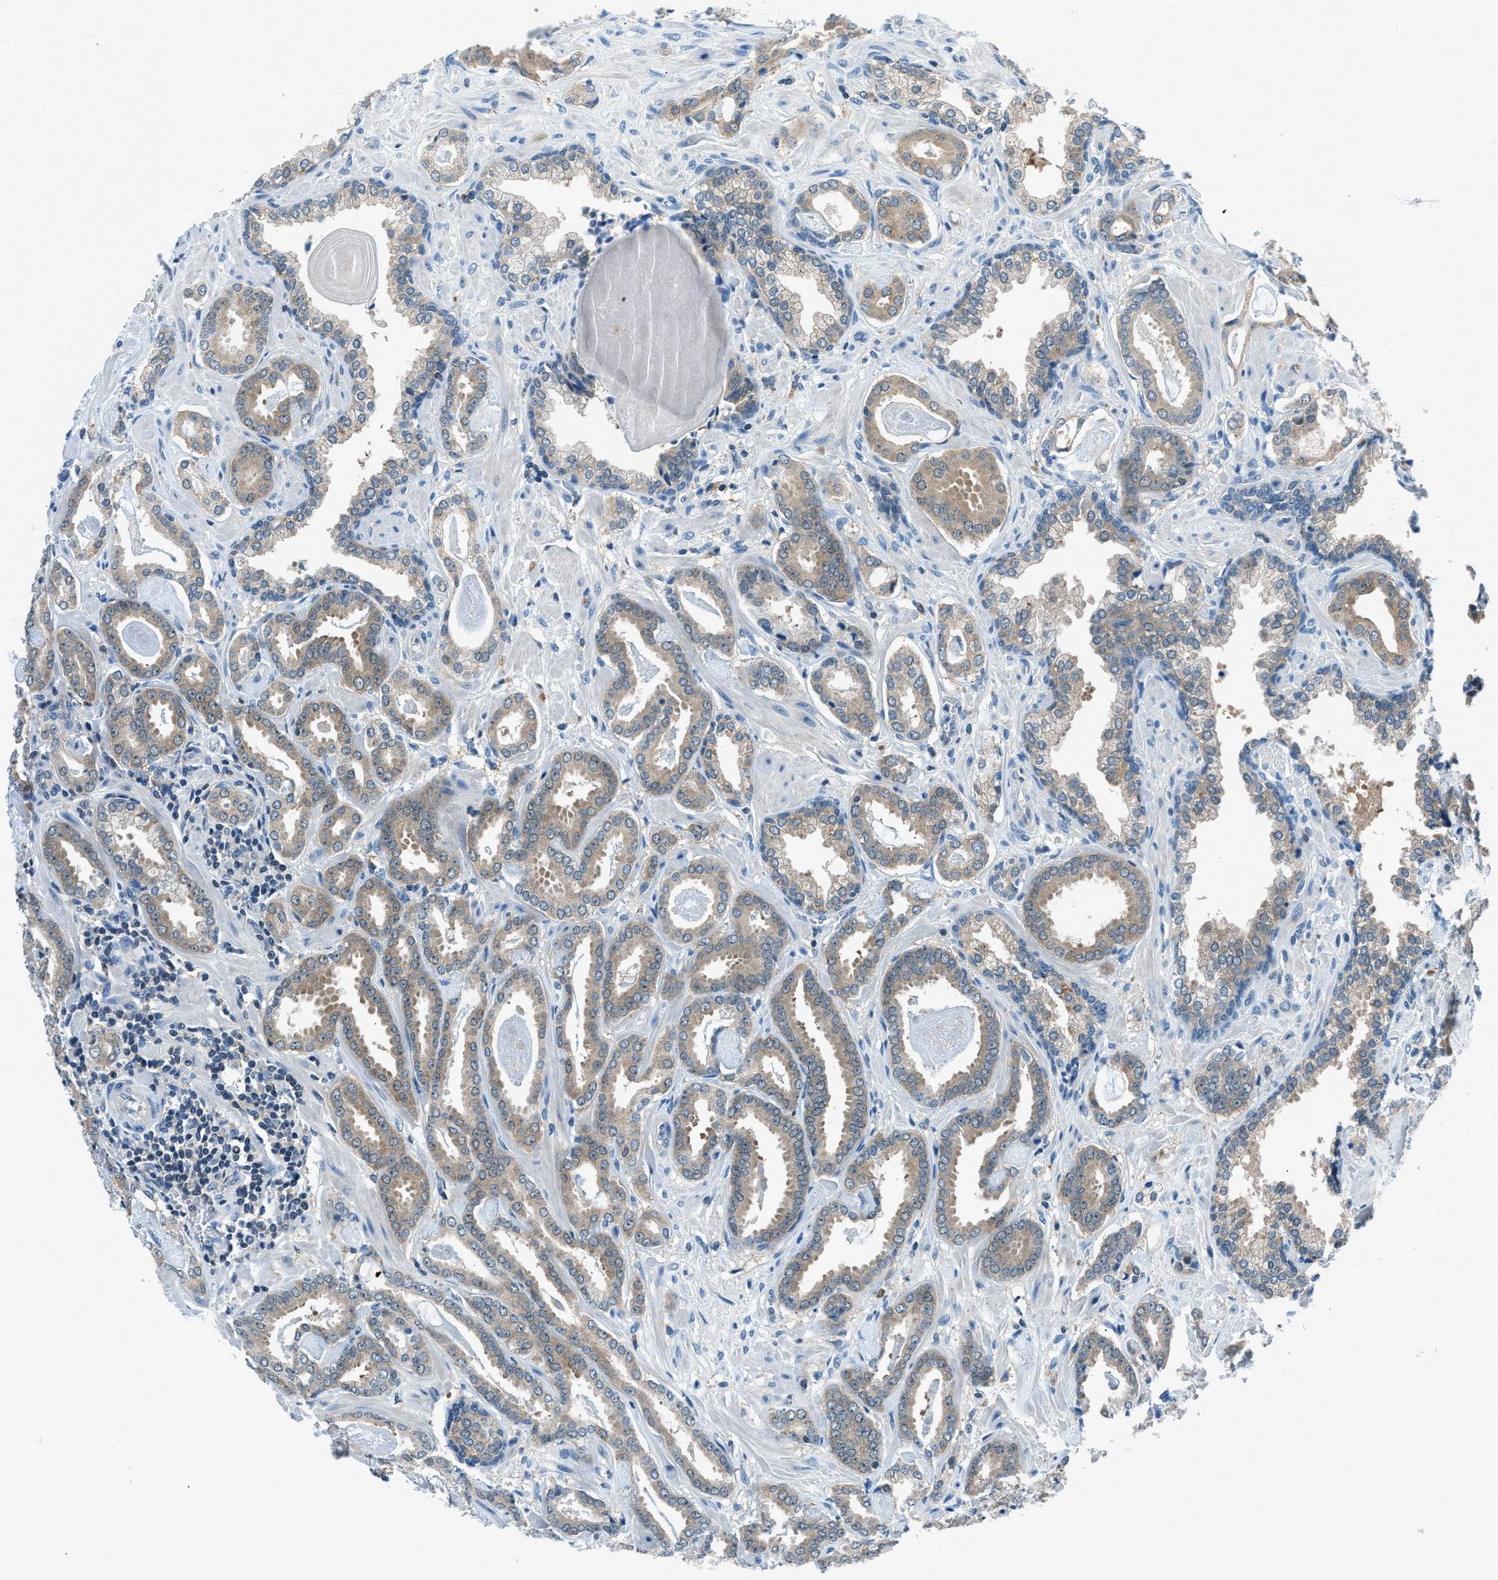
{"staining": {"intensity": "weak", "quantity": ">75%", "location": "cytoplasmic/membranous"}, "tissue": "prostate cancer", "cell_type": "Tumor cells", "image_type": "cancer", "snomed": [{"axis": "morphology", "description": "Adenocarcinoma, Low grade"}, {"axis": "topography", "description": "Prostate"}], "caption": "Weak cytoplasmic/membranous expression for a protein is identified in about >75% of tumor cells of prostate cancer (adenocarcinoma (low-grade)) using immunohistochemistry.", "gene": "ACP1", "patient": {"sex": "male", "age": 53}}